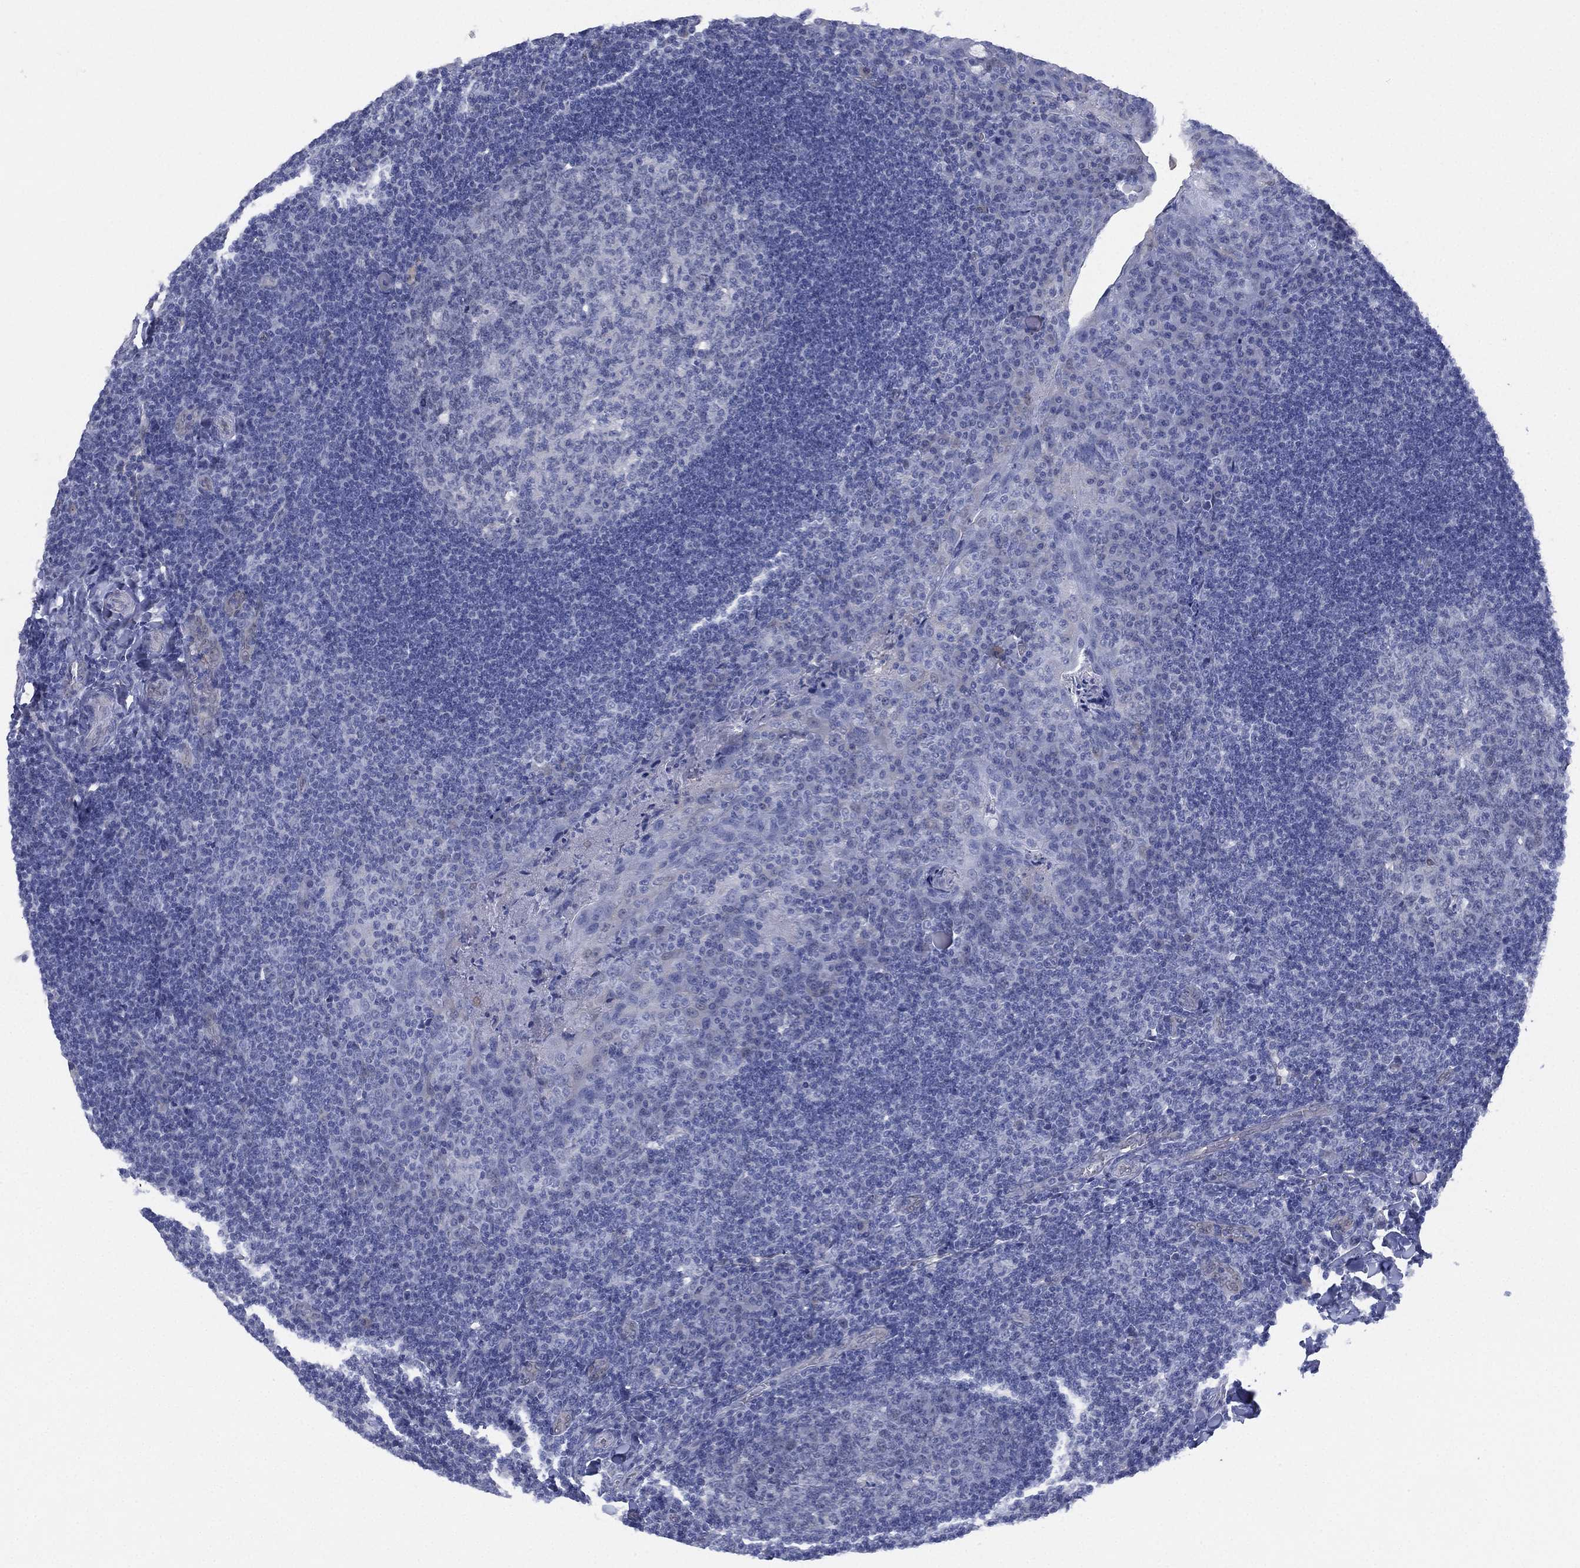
{"staining": {"intensity": "negative", "quantity": "none", "location": "none"}, "tissue": "tonsil", "cell_type": "Germinal center cells", "image_type": "normal", "snomed": [{"axis": "morphology", "description": "Normal tissue, NOS"}, {"axis": "topography", "description": "Tonsil"}], "caption": "Histopathology image shows no protein expression in germinal center cells of benign tonsil. (Immunohistochemistry, brightfield microscopy, high magnification).", "gene": "DDAH1", "patient": {"sex": "male", "age": 17}}